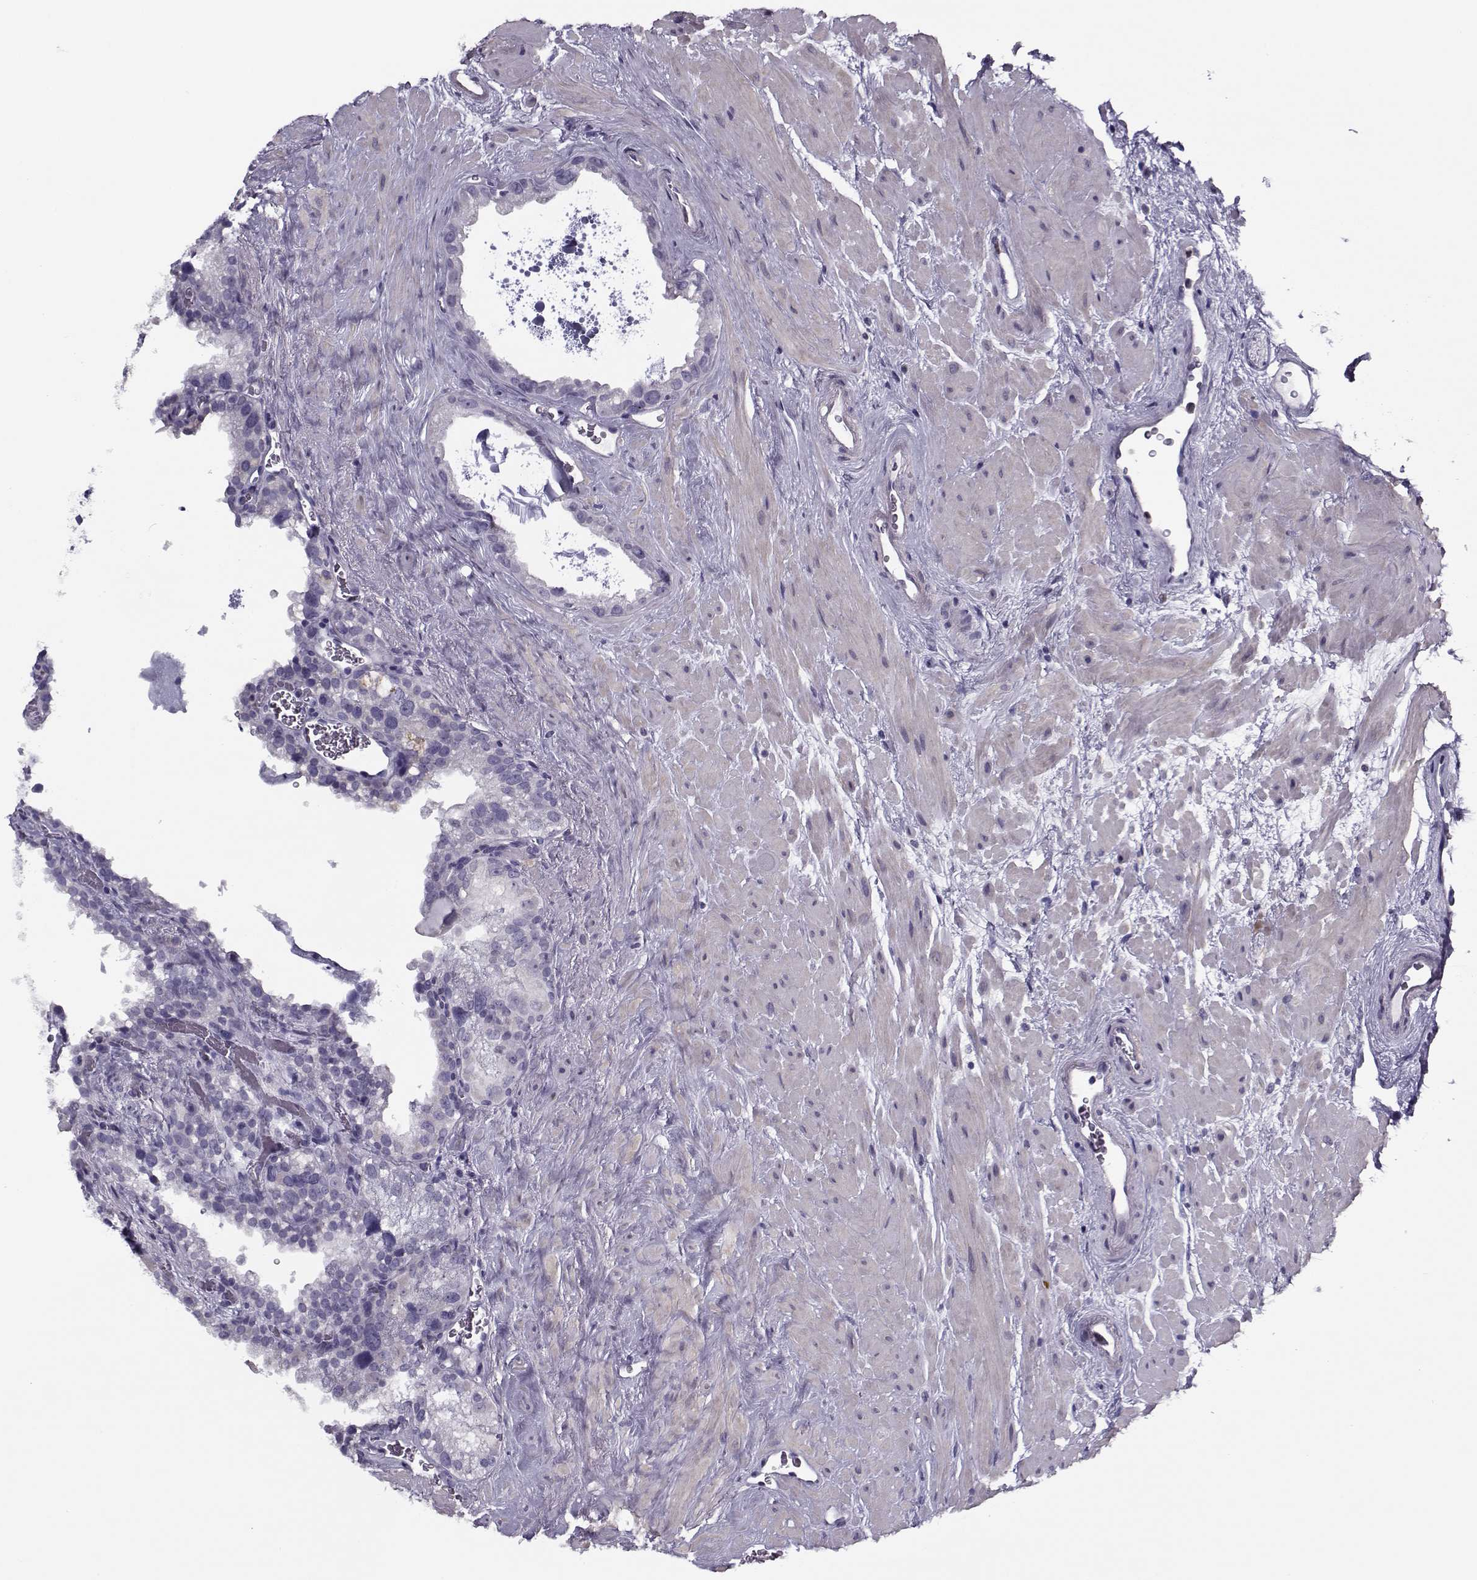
{"staining": {"intensity": "negative", "quantity": "none", "location": "none"}, "tissue": "seminal vesicle", "cell_type": "Glandular cells", "image_type": "normal", "snomed": [{"axis": "morphology", "description": "Normal tissue, NOS"}, {"axis": "topography", "description": "Seminal veicle"}], "caption": "The photomicrograph demonstrates no staining of glandular cells in normal seminal vesicle.", "gene": "CIBAR1", "patient": {"sex": "male", "age": 71}}